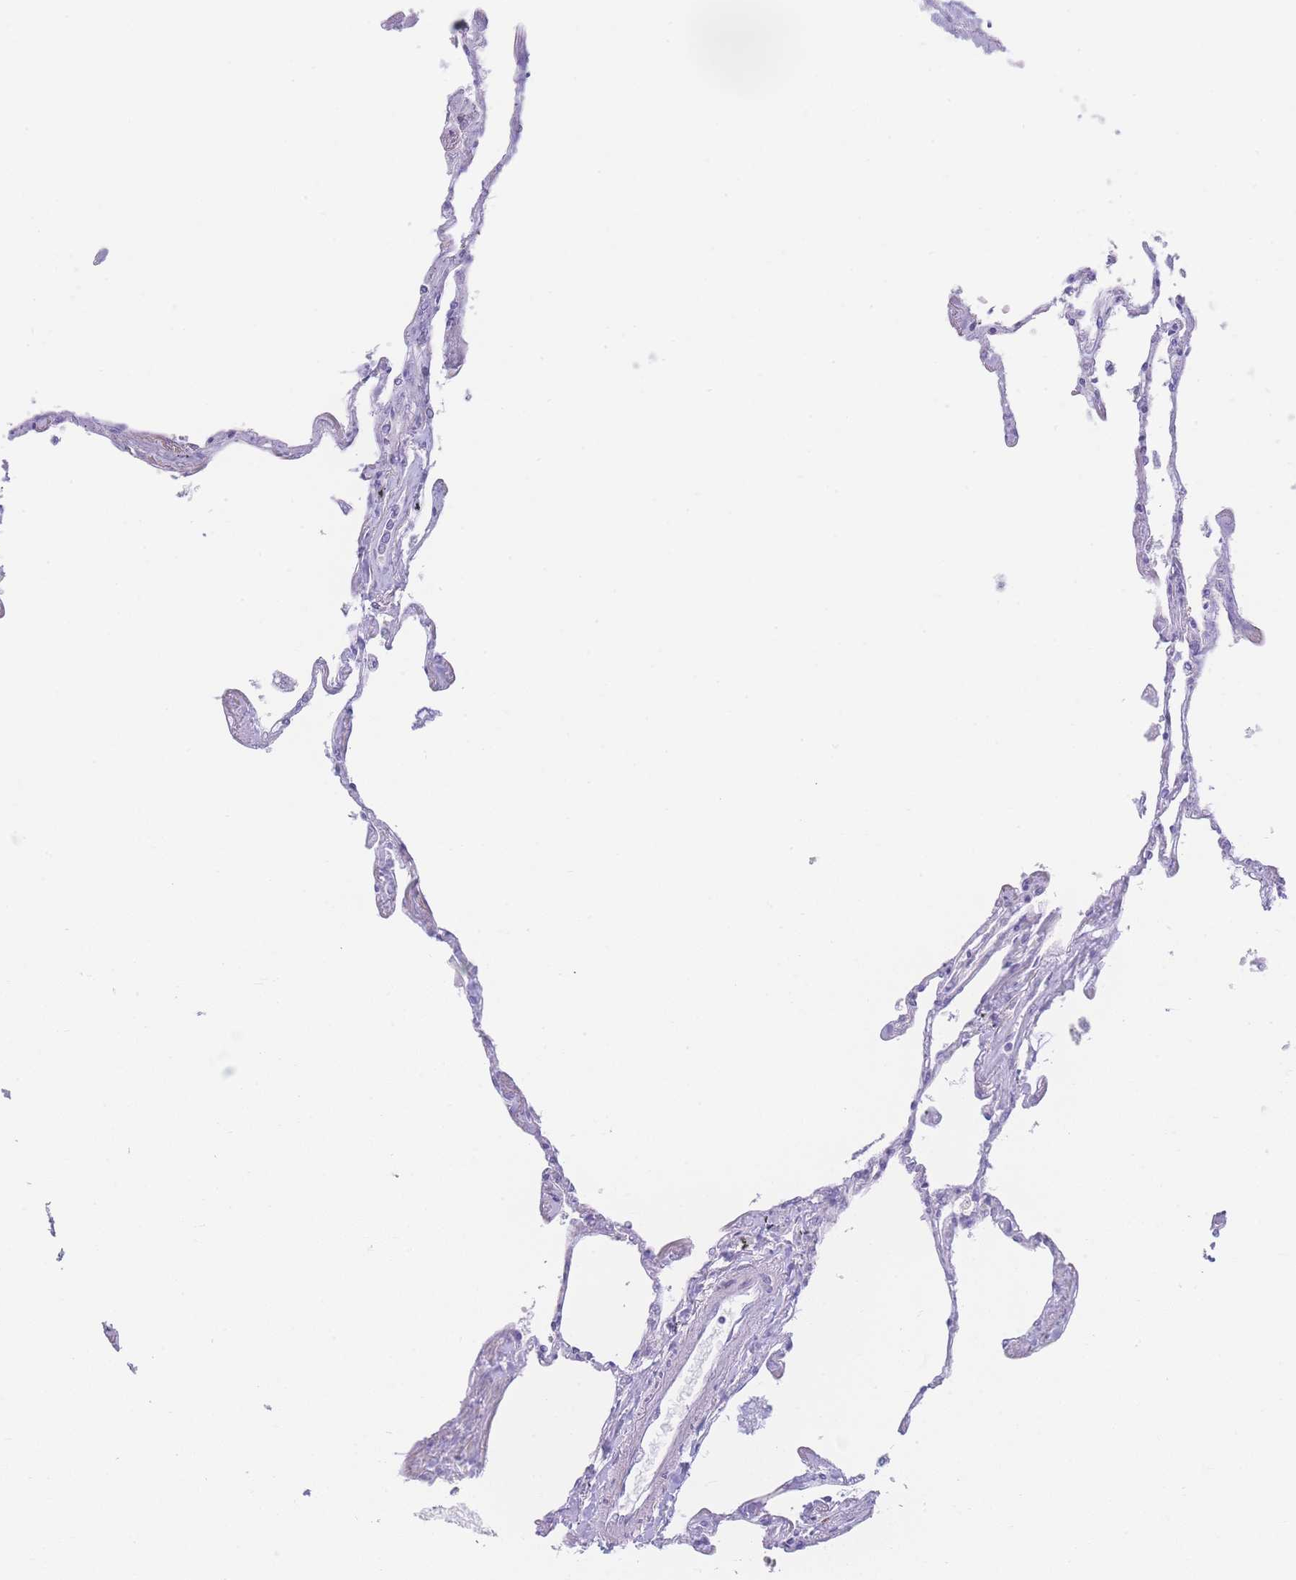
{"staining": {"intensity": "negative", "quantity": "none", "location": "none"}, "tissue": "lung", "cell_type": "Alveolar cells", "image_type": "normal", "snomed": [{"axis": "morphology", "description": "Normal tissue, NOS"}, {"axis": "topography", "description": "Lung"}], "caption": "A high-resolution histopathology image shows immunohistochemistry (IHC) staining of unremarkable lung, which demonstrates no significant positivity in alveolar cells.", "gene": "NBEAL1", "patient": {"sex": "female", "age": 67}}